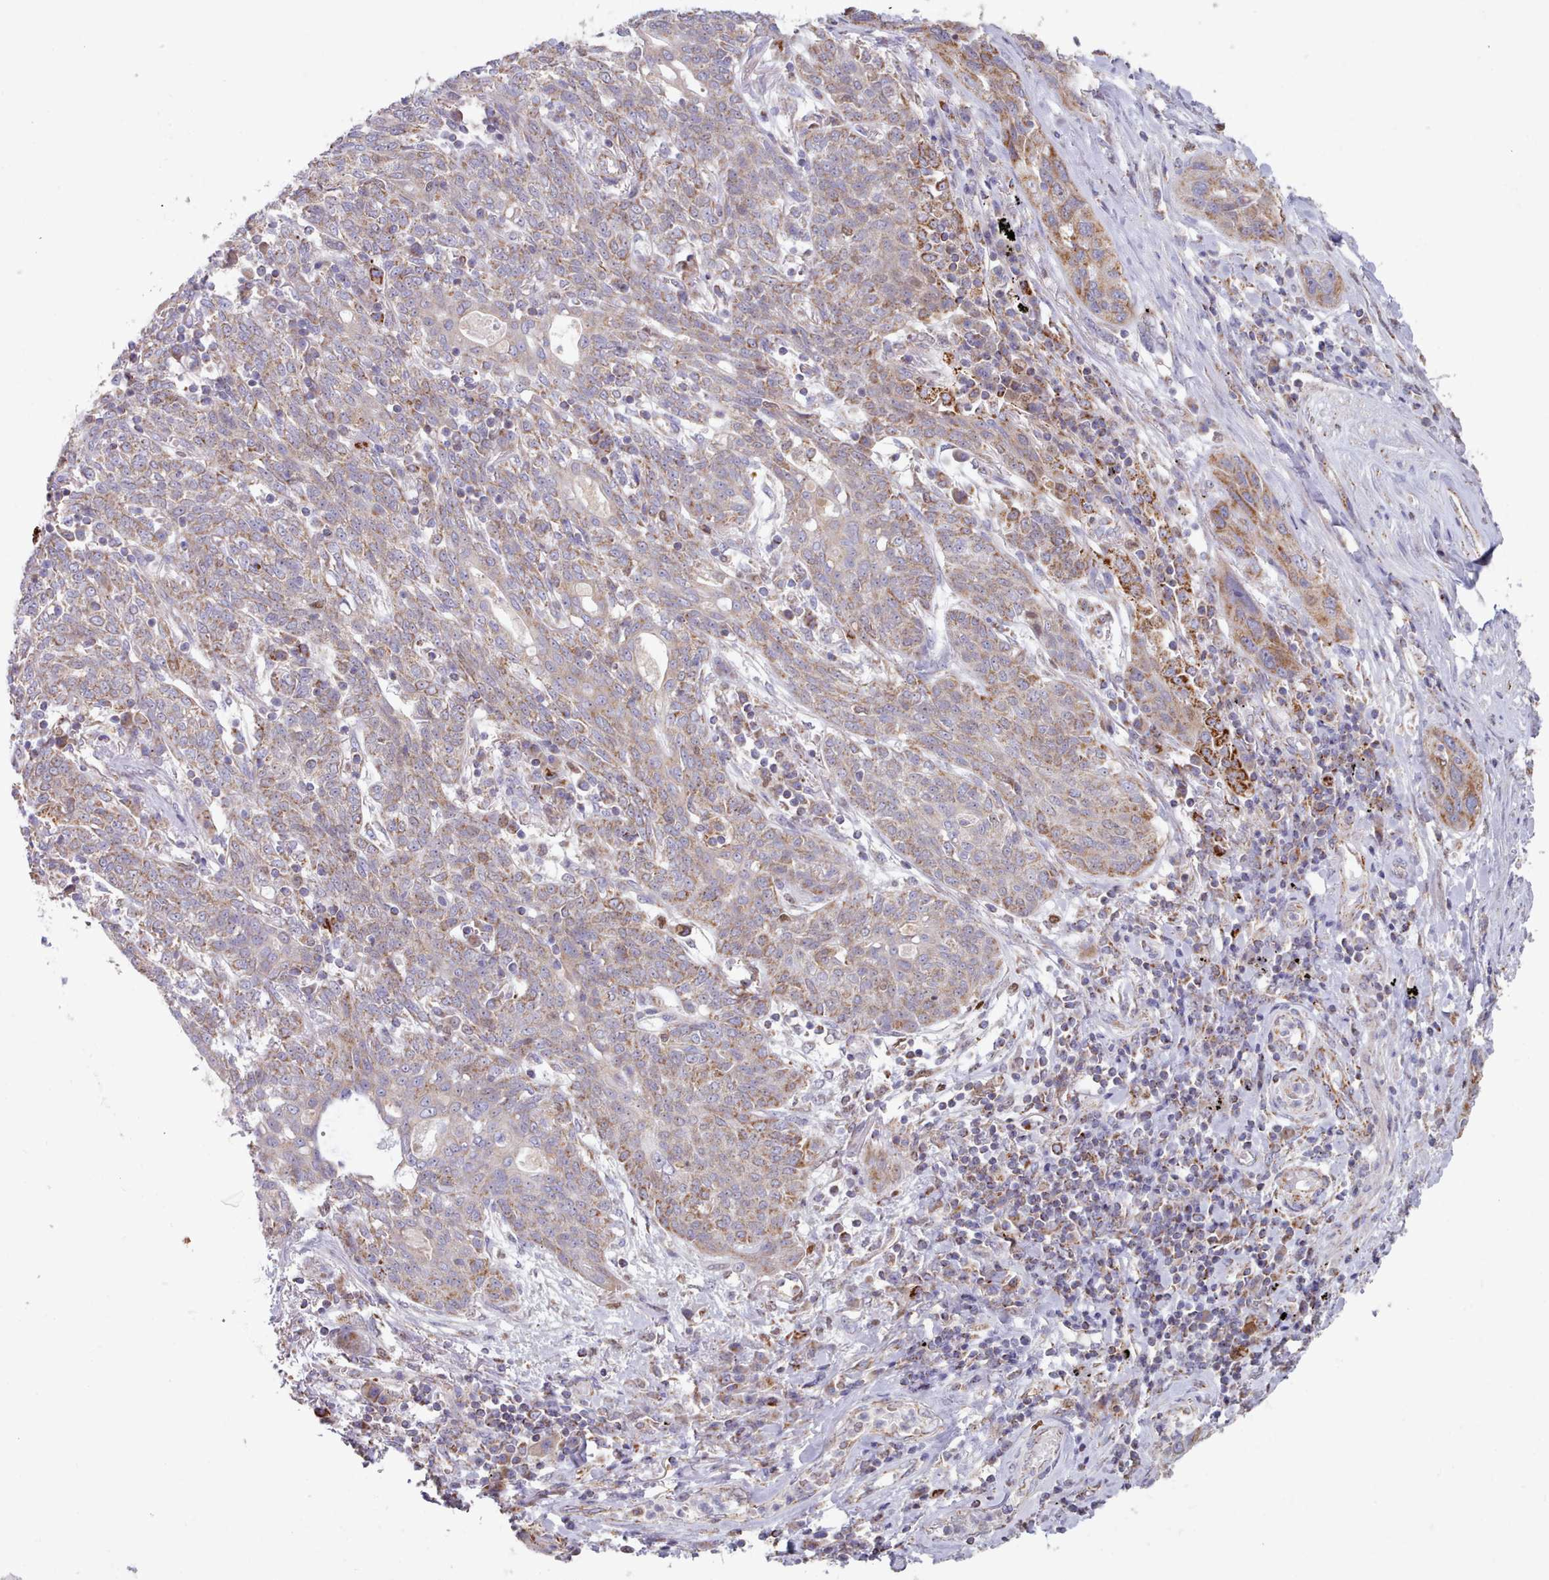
{"staining": {"intensity": "weak", "quantity": "25%-75%", "location": "cytoplasmic/membranous"}, "tissue": "lung cancer", "cell_type": "Tumor cells", "image_type": "cancer", "snomed": [{"axis": "morphology", "description": "Squamous cell carcinoma, NOS"}, {"axis": "topography", "description": "Lung"}], "caption": "Lung cancer tissue exhibits weak cytoplasmic/membranous positivity in about 25%-75% of tumor cells, visualized by immunohistochemistry. (Stains: DAB (3,3'-diaminobenzidine) in brown, nuclei in blue, Microscopy: brightfield microscopy at high magnification).", "gene": "HSDL2", "patient": {"sex": "female", "age": 70}}